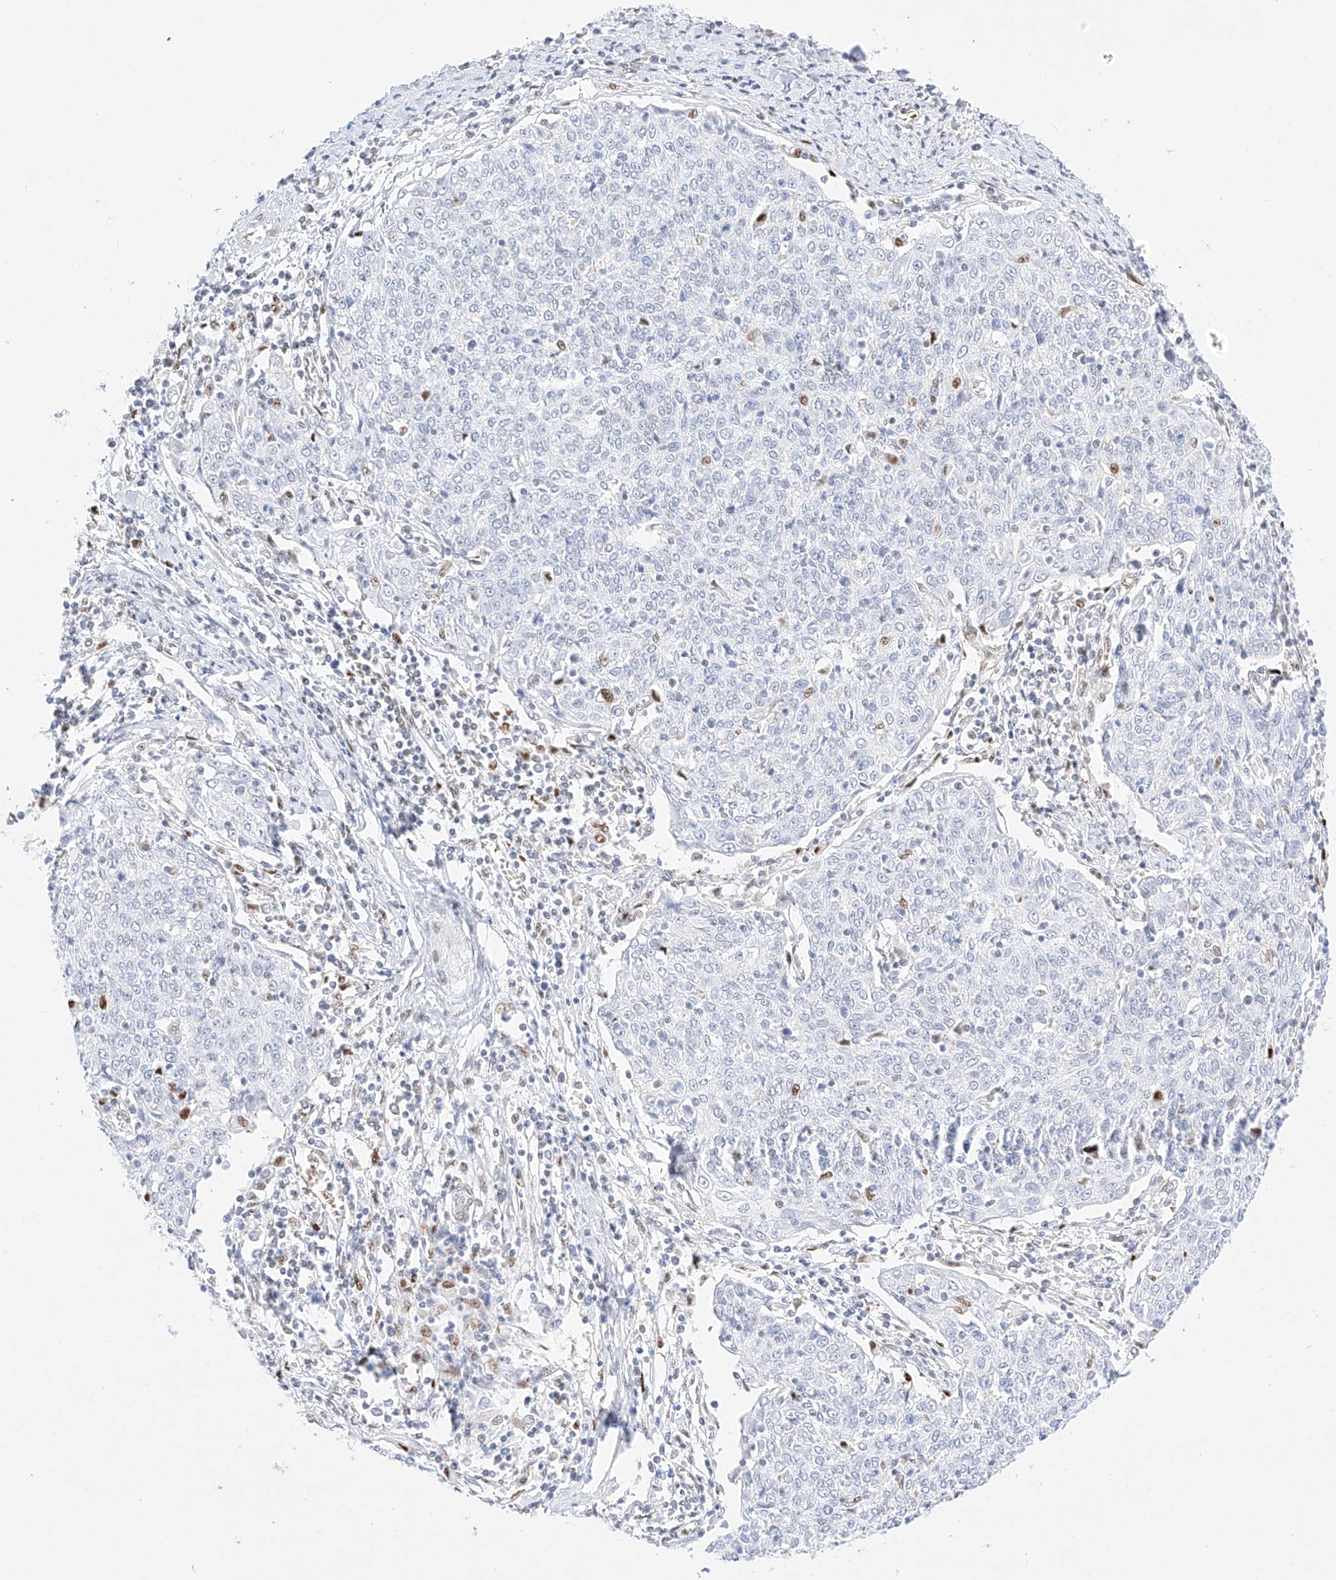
{"staining": {"intensity": "negative", "quantity": "none", "location": "none"}, "tissue": "cervical cancer", "cell_type": "Tumor cells", "image_type": "cancer", "snomed": [{"axis": "morphology", "description": "Squamous cell carcinoma, NOS"}, {"axis": "topography", "description": "Cervix"}], "caption": "This is an immunohistochemistry (IHC) histopathology image of human cervical cancer. There is no positivity in tumor cells.", "gene": "APIP", "patient": {"sex": "female", "age": 48}}